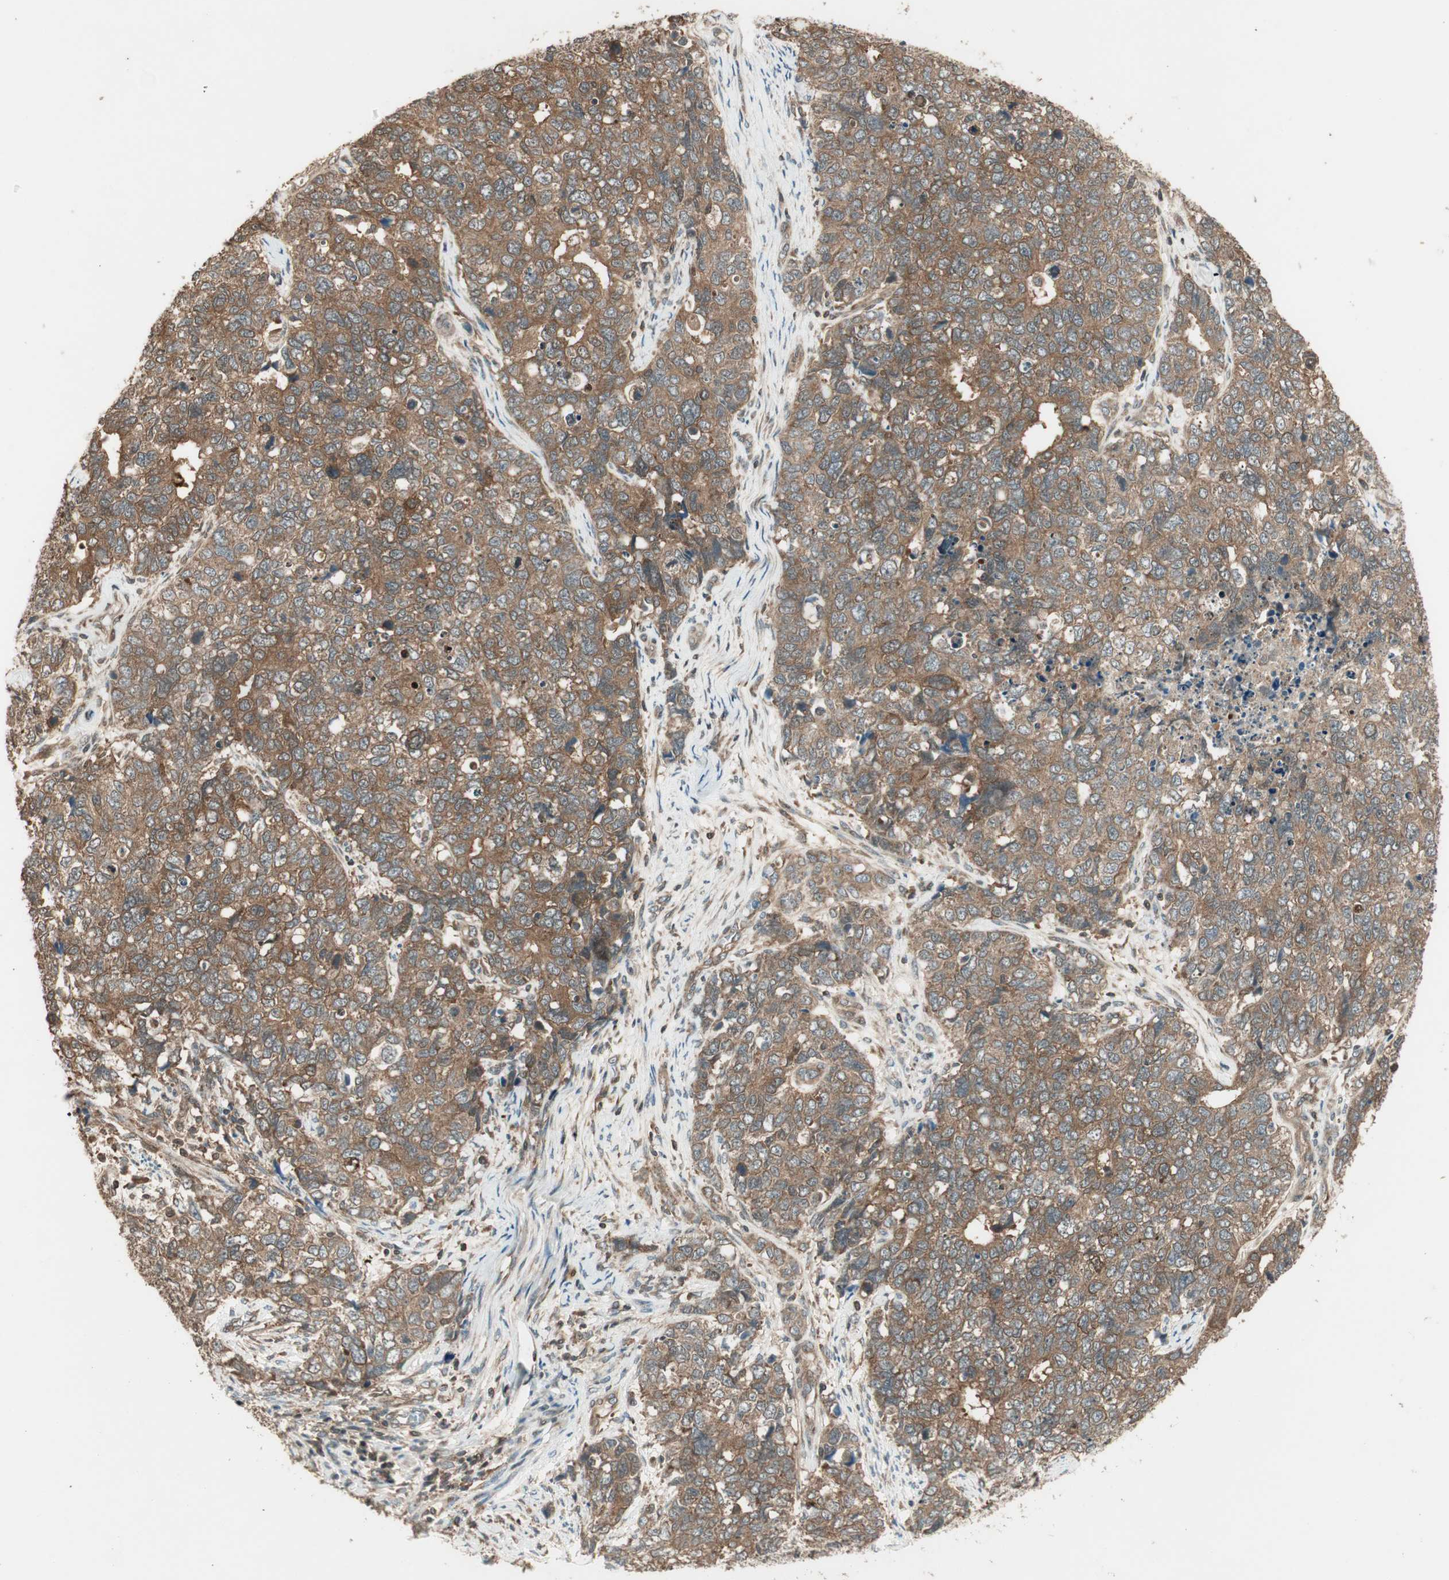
{"staining": {"intensity": "moderate", "quantity": ">75%", "location": "cytoplasmic/membranous"}, "tissue": "cervical cancer", "cell_type": "Tumor cells", "image_type": "cancer", "snomed": [{"axis": "morphology", "description": "Squamous cell carcinoma, NOS"}, {"axis": "topography", "description": "Cervix"}], "caption": "Cervical cancer (squamous cell carcinoma) stained for a protein reveals moderate cytoplasmic/membranous positivity in tumor cells. The protein is shown in brown color, while the nuclei are stained blue.", "gene": "CNOT4", "patient": {"sex": "female", "age": 63}}